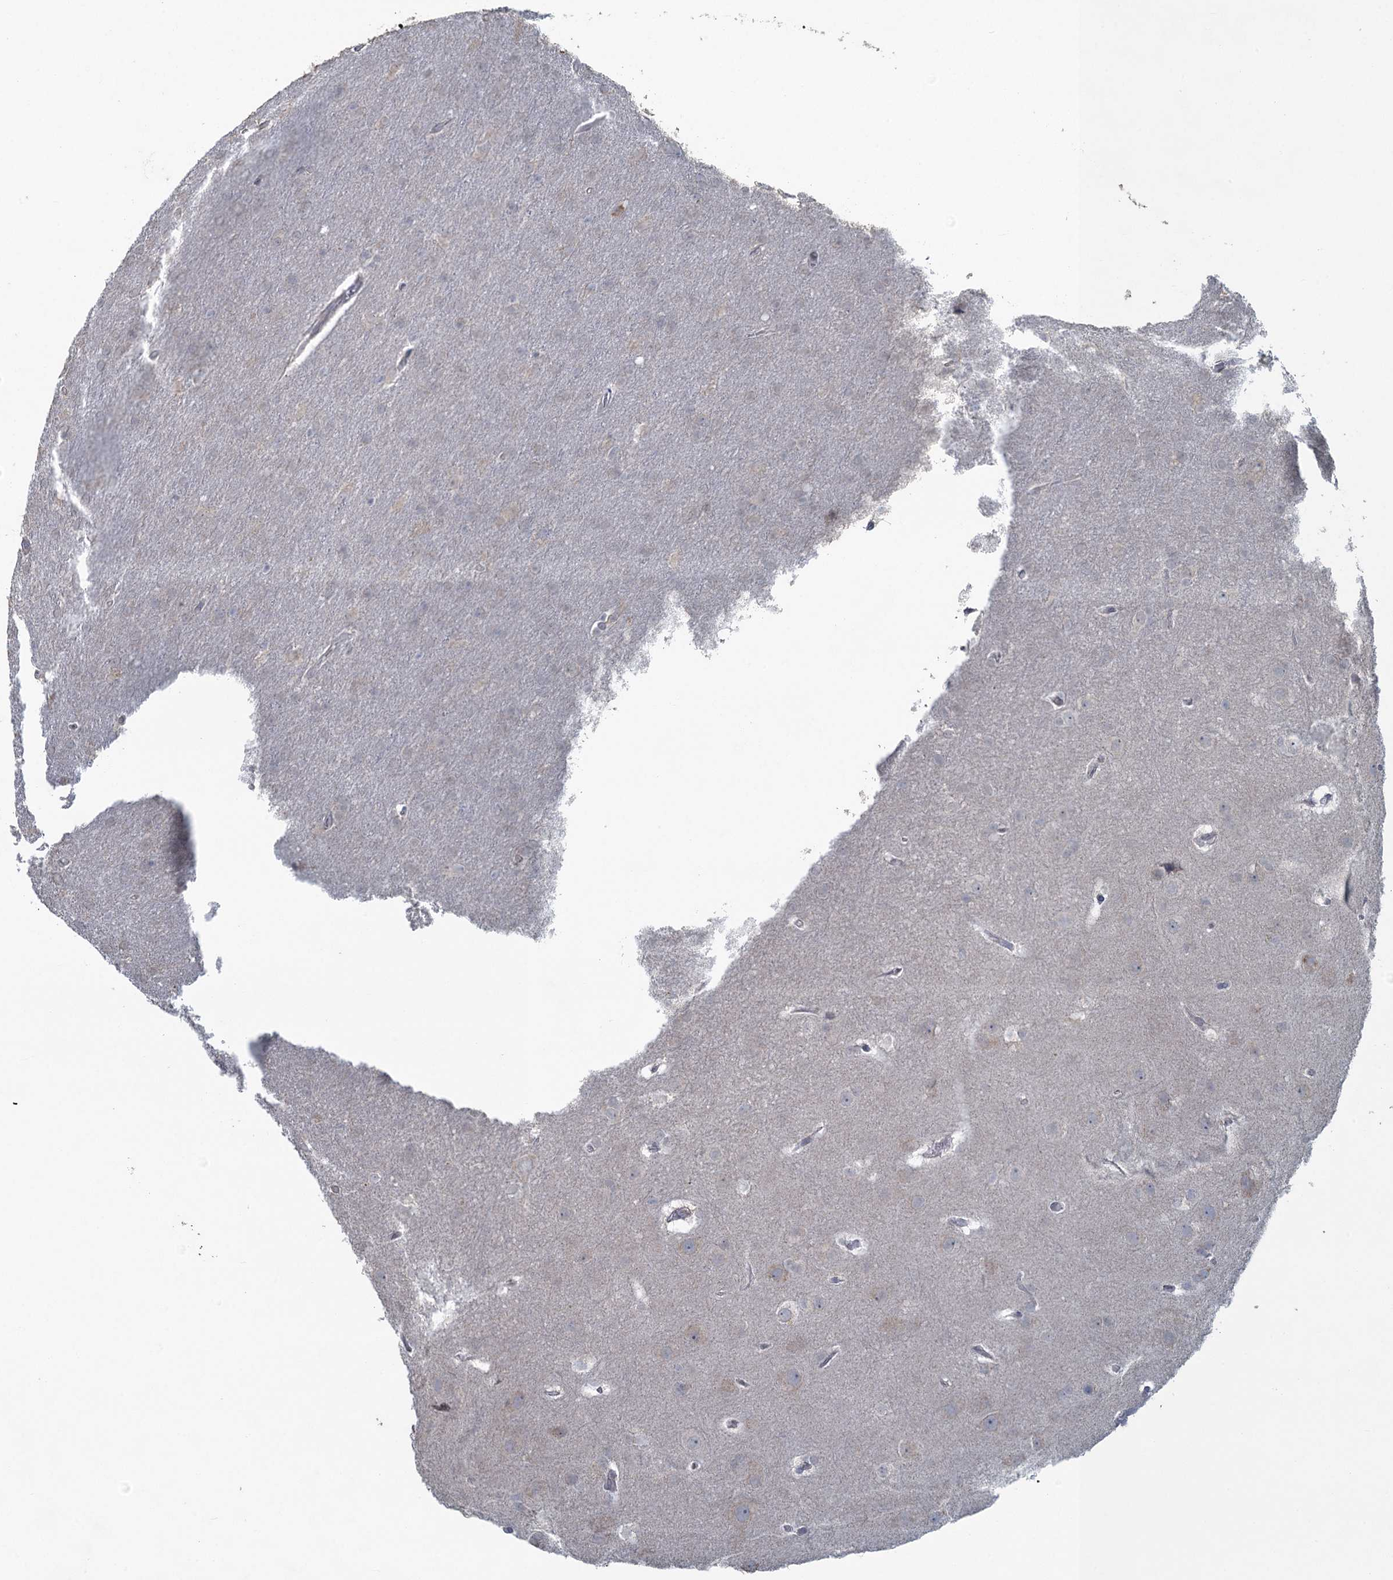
{"staining": {"intensity": "negative", "quantity": "none", "location": "none"}, "tissue": "glioma", "cell_type": "Tumor cells", "image_type": "cancer", "snomed": [{"axis": "morphology", "description": "Glioma, malignant, Low grade"}, {"axis": "topography", "description": "Brain"}], "caption": "Protein analysis of glioma demonstrates no significant expression in tumor cells.", "gene": "TEX35", "patient": {"sex": "female", "age": 32}}